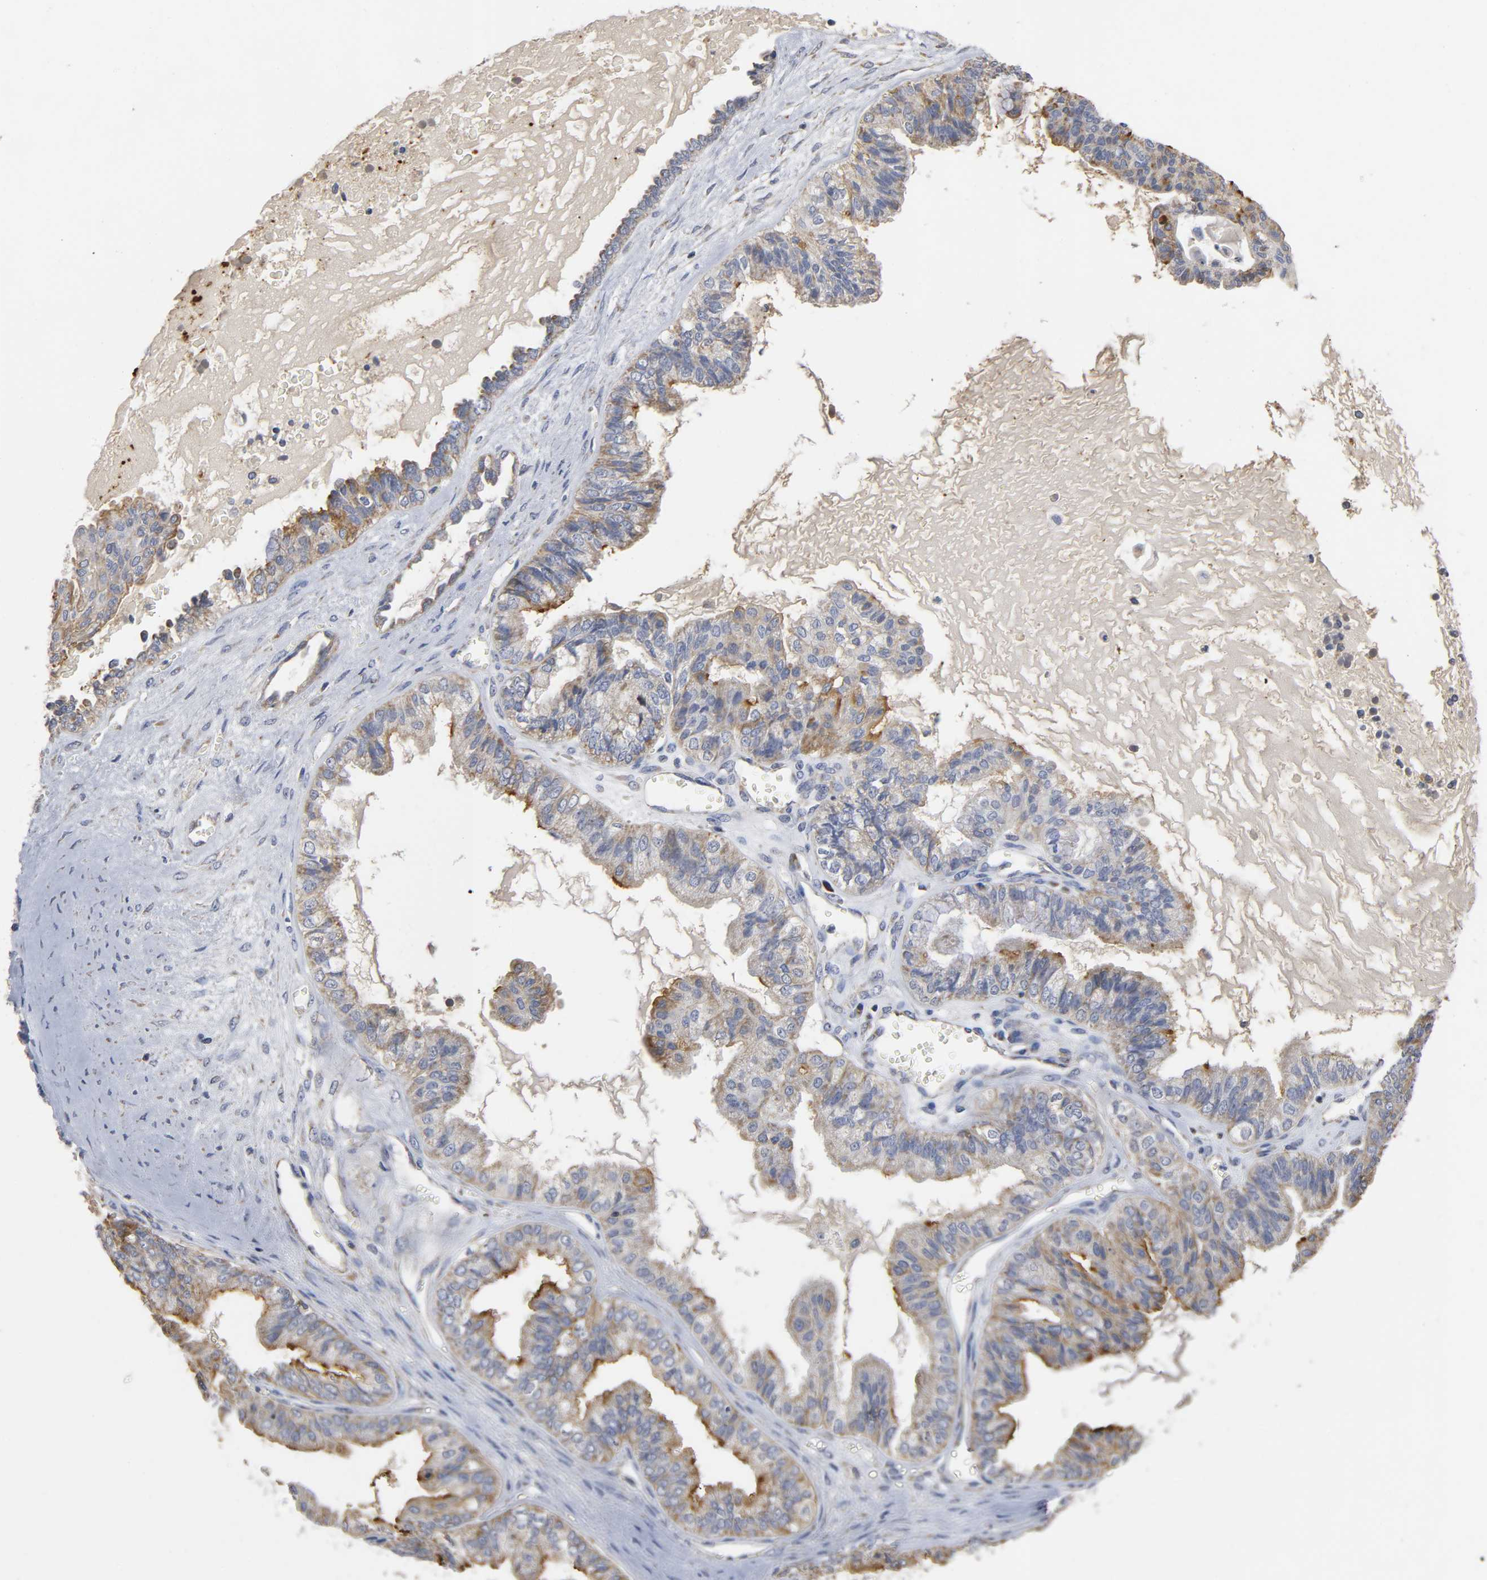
{"staining": {"intensity": "moderate", "quantity": ">75%", "location": "cytoplasmic/membranous"}, "tissue": "ovarian cancer", "cell_type": "Tumor cells", "image_type": "cancer", "snomed": [{"axis": "morphology", "description": "Carcinoma, NOS"}, {"axis": "morphology", "description": "Carcinoma, endometroid"}, {"axis": "topography", "description": "Ovary"}], "caption": "Immunohistochemical staining of human ovarian cancer shows moderate cytoplasmic/membranous protein staining in about >75% of tumor cells.", "gene": "SYT16", "patient": {"sex": "female", "age": 50}}